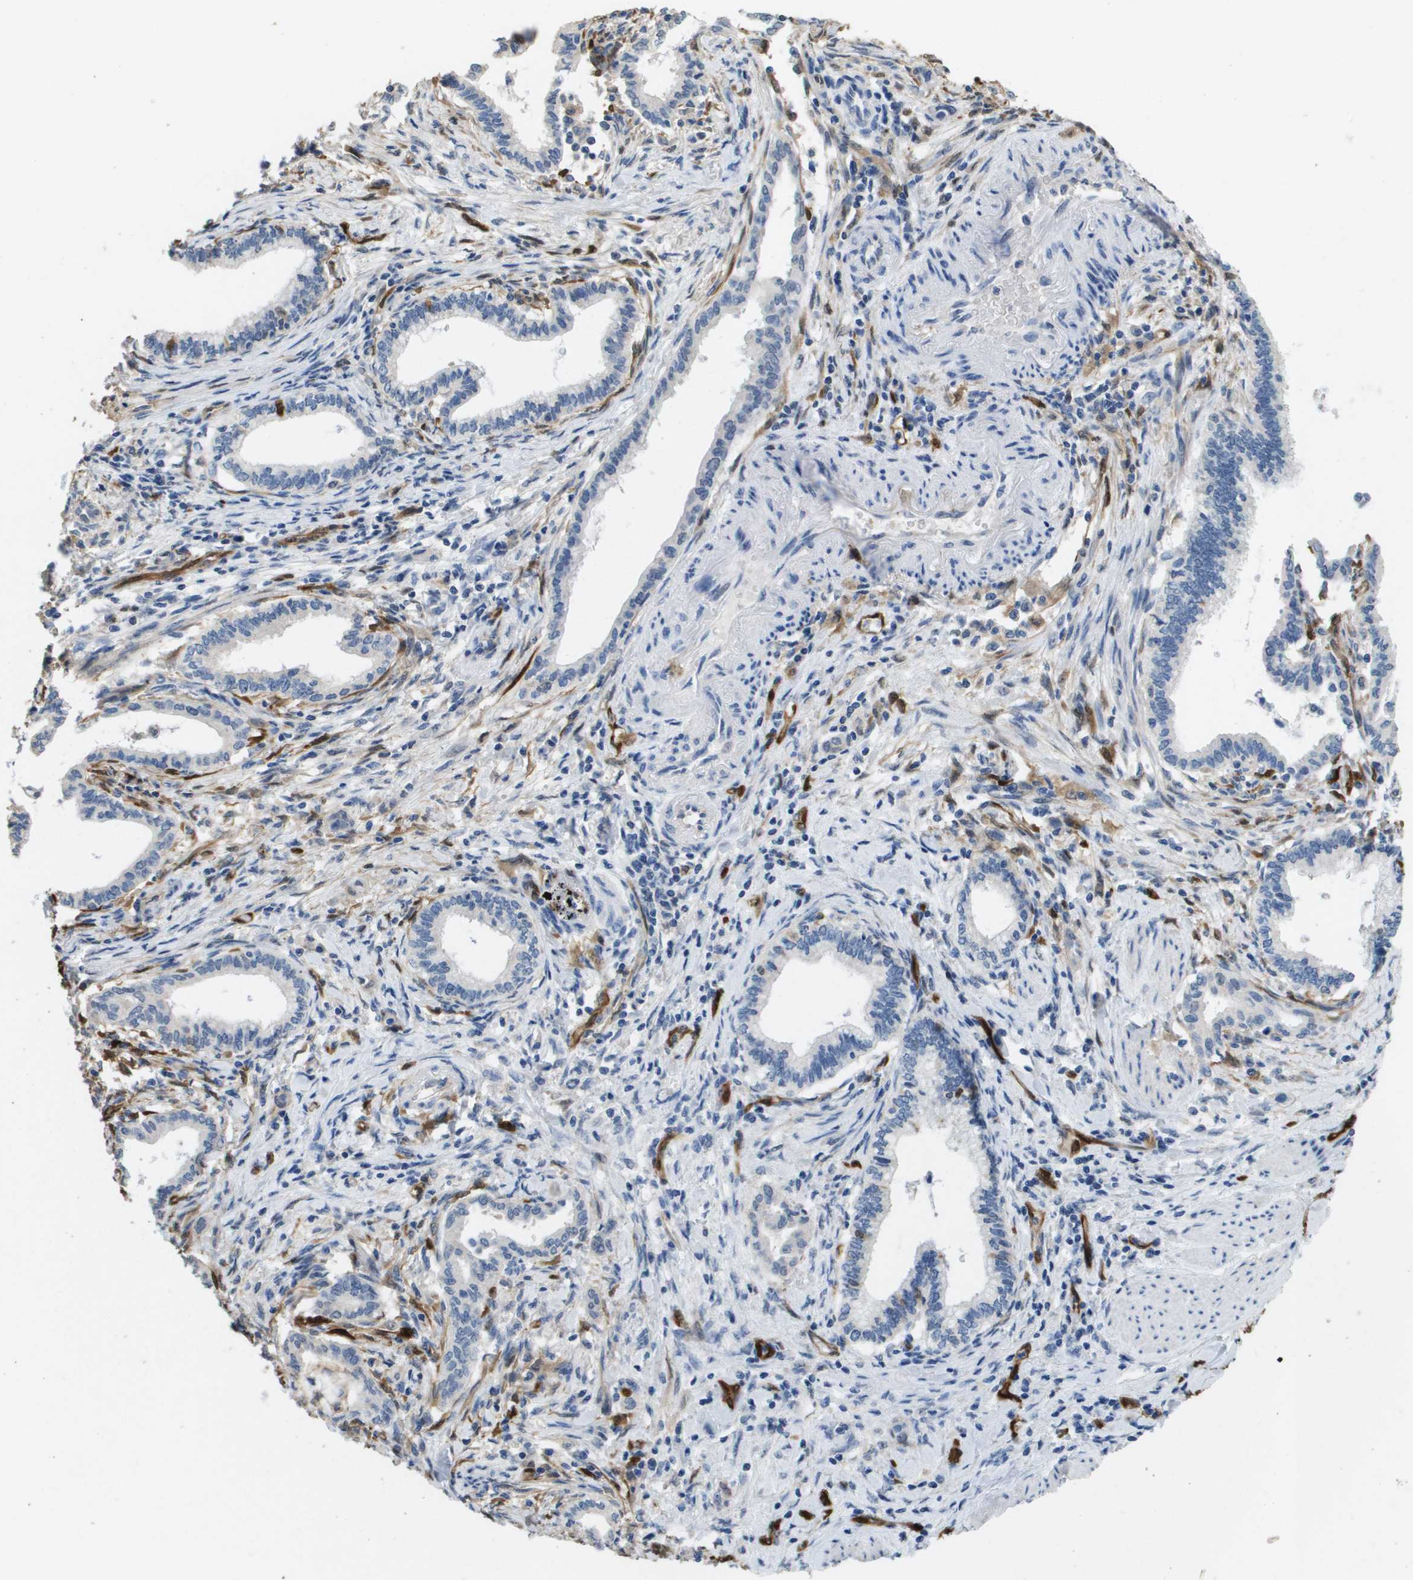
{"staining": {"intensity": "negative", "quantity": "none", "location": "none"}, "tissue": "pancreatic cancer", "cell_type": "Tumor cells", "image_type": "cancer", "snomed": [{"axis": "morphology", "description": "Adenocarcinoma, NOS"}, {"axis": "topography", "description": "Pancreas"}], "caption": "IHC histopathology image of neoplastic tissue: human pancreatic cancer (adenocarcinoma) stained with DAB (3,3'-diaminobenzidine) displays no significant protein positivity in tumor cells.", "gene": "FABP5", "patient": {"sex": "female", "age": 64}}